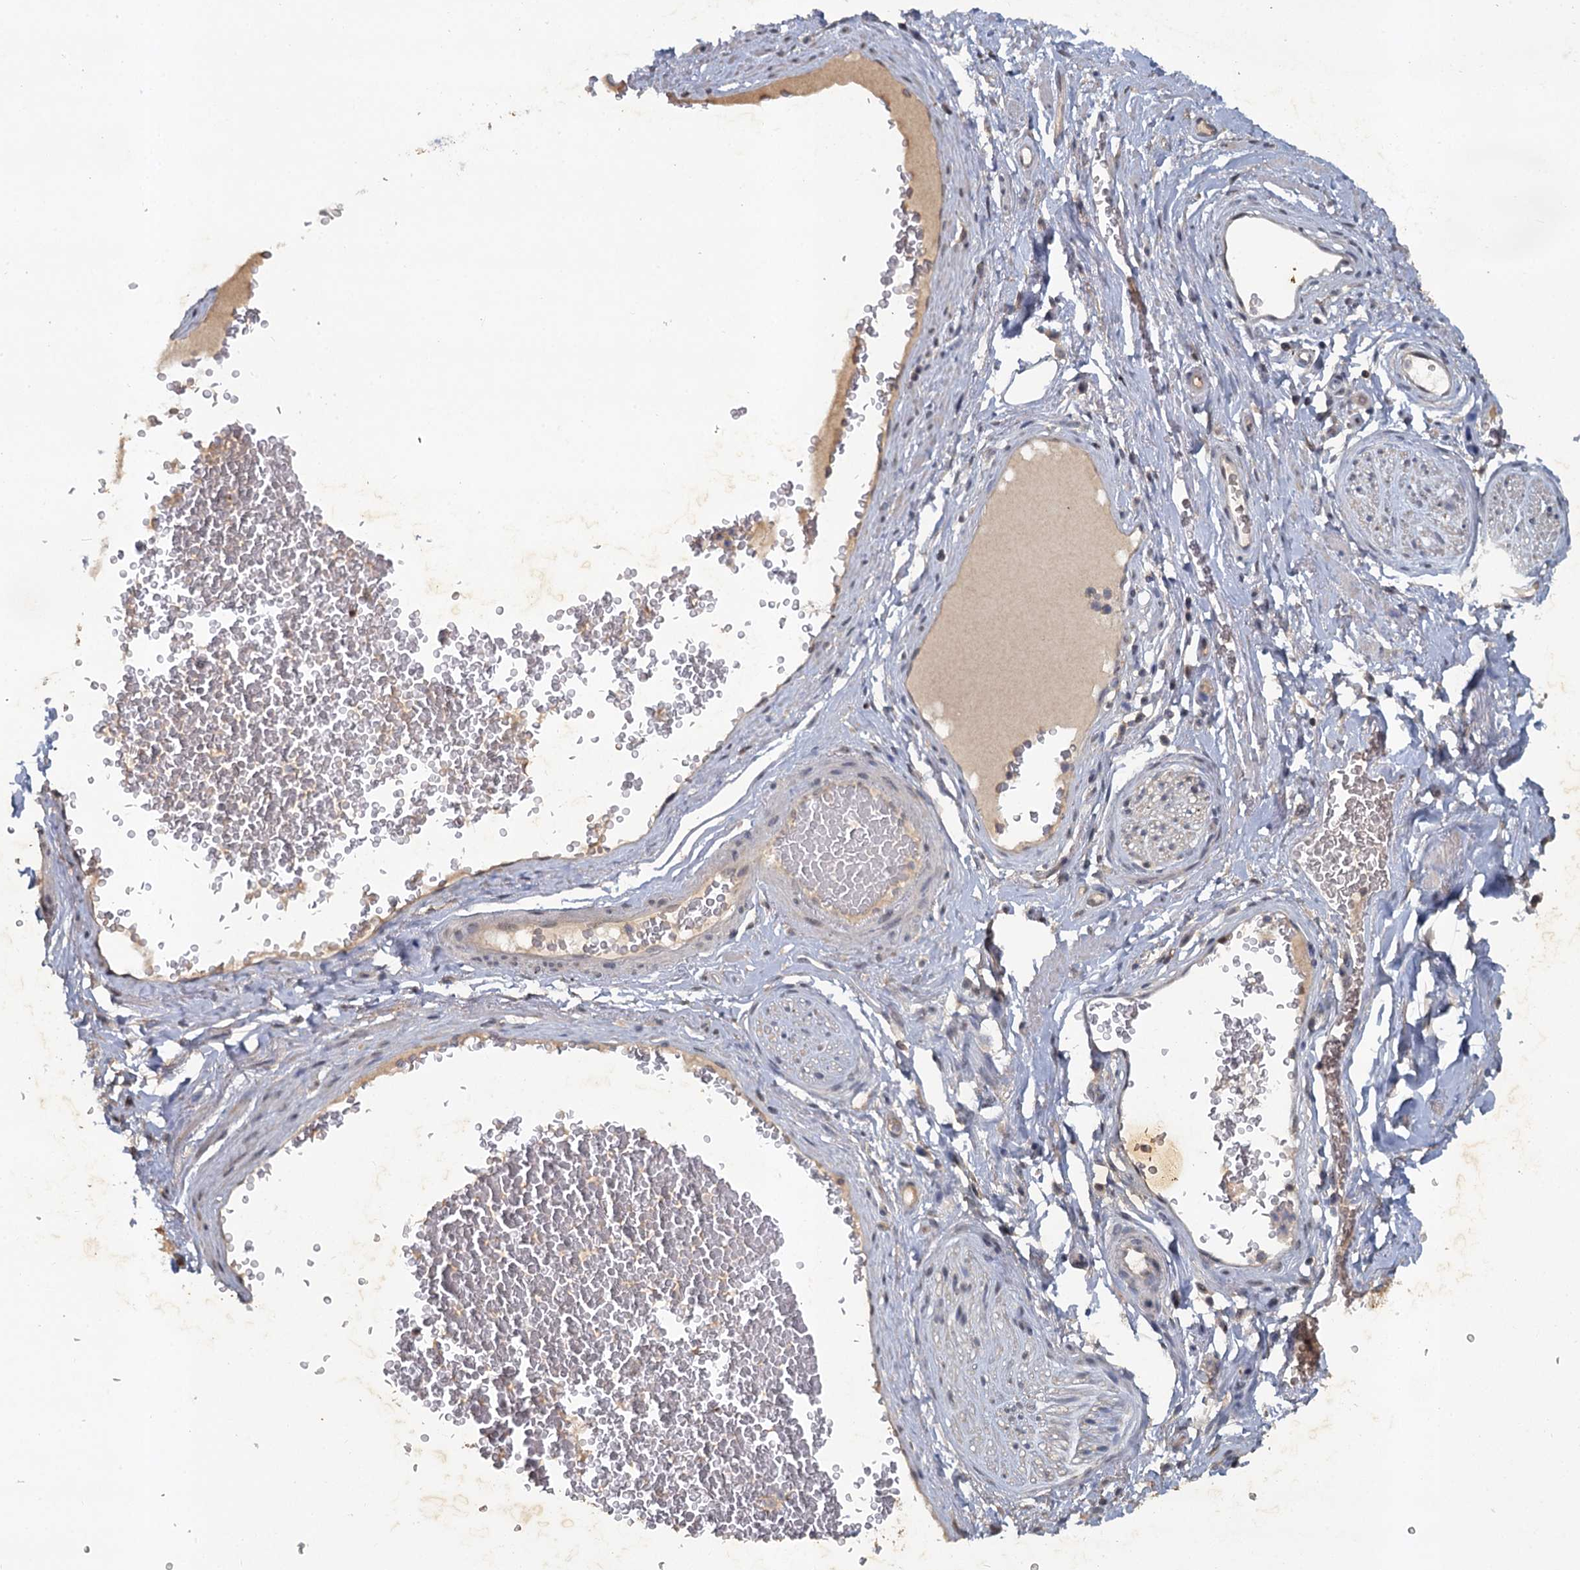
{"staining": {"intensity": "negative", "quantity": "none", "location": "none"}, "tissue": "adipose tissue", "cell_type": "Adipocytes", "image_type": "normal", "snomed": [{"axis": "morphology", "description": "Normal tissue, NOS"}, {"axis": "morphology", "description": "Adenocarcinoma, NOS"}, {"axis": "topography", "description": "Rectum"}, {"axis": "topography", "description": "Vagina"}, {"axis": "topography", "description": "Peripheral nerve tissue"}], "caption": "The IHC image has no significant positivity in adipocytes of adipose tissue. (Stains: DAB immunohistochemistry (IHC) with hematoxylin counter stain, Microscopy: brightfield microscopy at high magnification).", "gene": "MUCL1", "patient": {"sex": "female", "age": 71}}